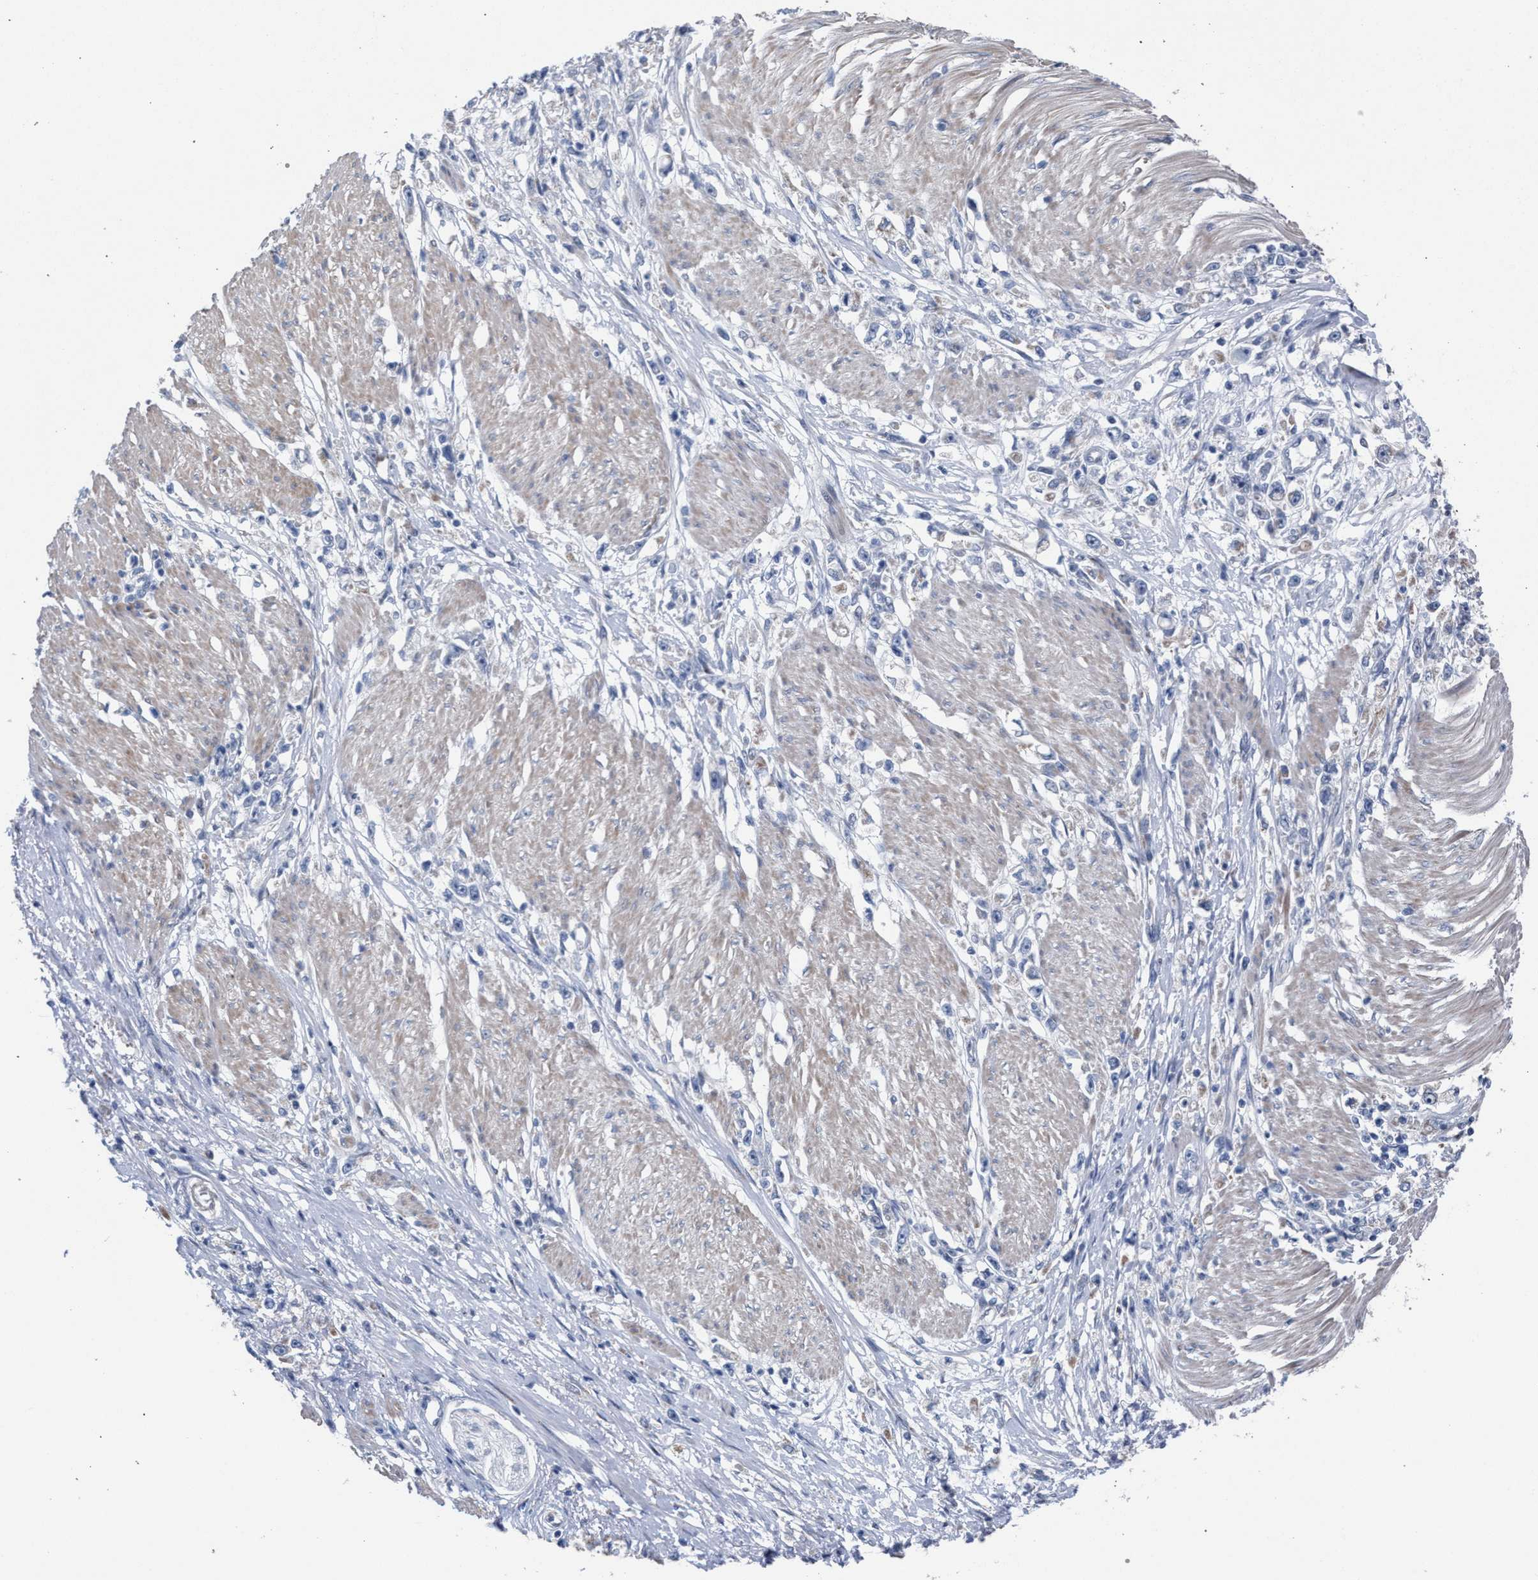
{"staining": {"intensity": "negative", "quantity": "none", "location": "none"}, "tissue": "stomach cancer", "cell_type": "Tumor cells", "image_type": "cancer", "snomed": [{"axis": "morphology", "description": "Adenocarcinoma, NOS"}, {"axis": "topography", "description": "Stomach"}], "caption": "Photomicrograph shows no significant protein positivity in tumor cells of stomach cancer. (Brightfield microscopy of DAB immunohistochemistry at high magnification).", "gene": "RNF135", "patient": {"sex": "female", "age": 59}}